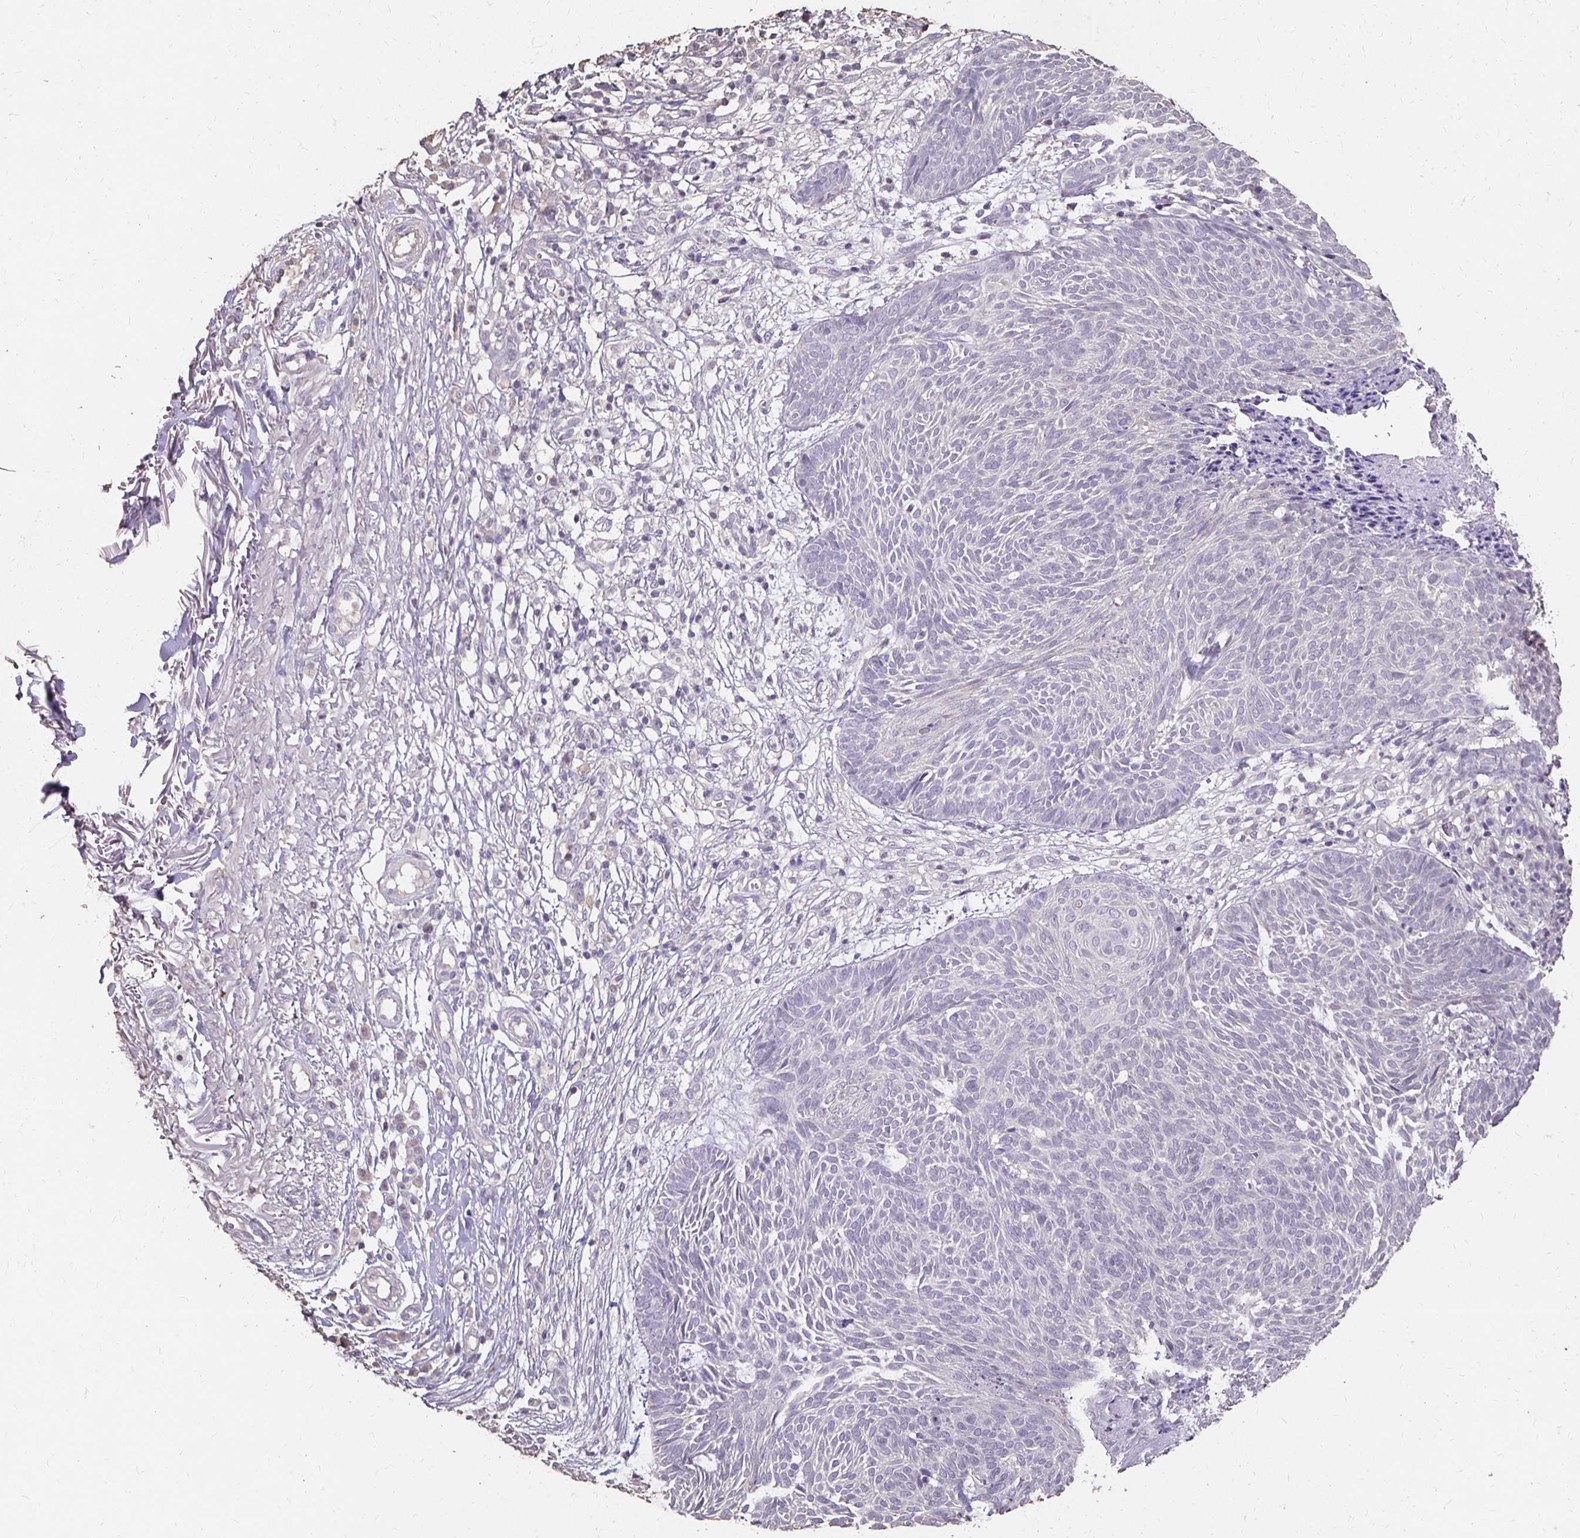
{"staining": {"intensity": "negative", "quantity": "none", "location": "none"}, "tissue": "skin cancer", "cell_type": "Tumor cells", "image_type": "cancer", "snomed": [{"axis": "morphology", "description": "Basal cell carcinoma"}, {"axis": "topography", "description": "Skin"}, {"axis": "topography", "description": "Skin of trunk"}], "caption": "Tumor cells are negative for brown protein staining in skin cancer. Brightfield microscopy of immunohistochemistry (IHC) stained with DAB (3,3'-diaminobenzidine) (brown) and hematoxylin (blue), captured at high magnification.", "gene": "UGT1A6", "patient": {"sex": "male", "age": 74}}